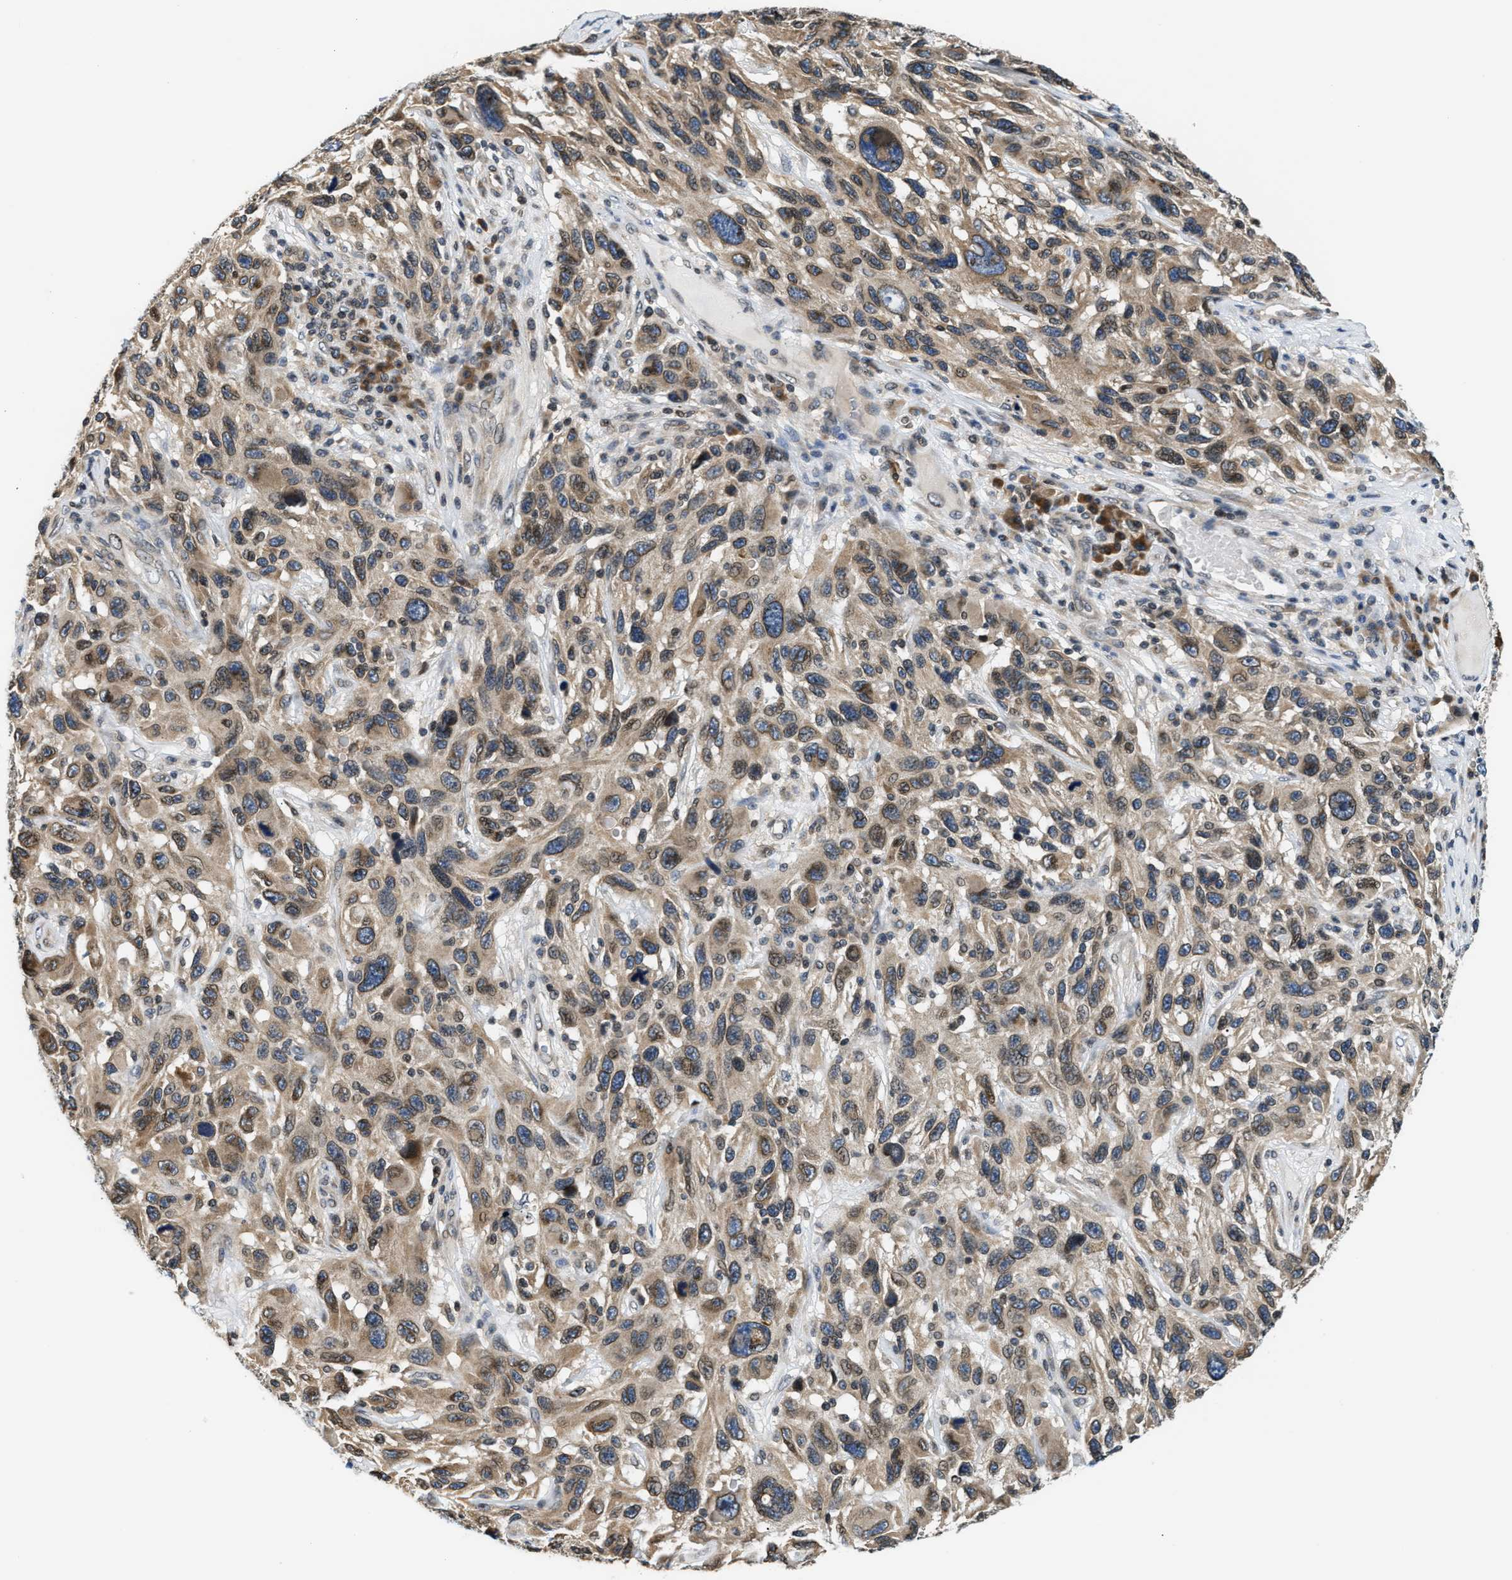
{"staining": {"intensity": "weak", "quantity": ">75%", "location": "cytoplasmic/membranous"}, "tissue": "melanoma", "cell_type": "Tumor cells", "image_type": "cancer", "snomed": [{"axis": "morphology", "description": "Malignant melanoma, NOS"}, {"axis": "topography", "description": "Skin"}], "caption": "Immunohistochemistry of human melanoma reveals low levels of weak cytoplasmic/membranous expression in about >75% of tumor cells.", "gene": "RAB29", "patient": {"sex": "male", "age": 53}}